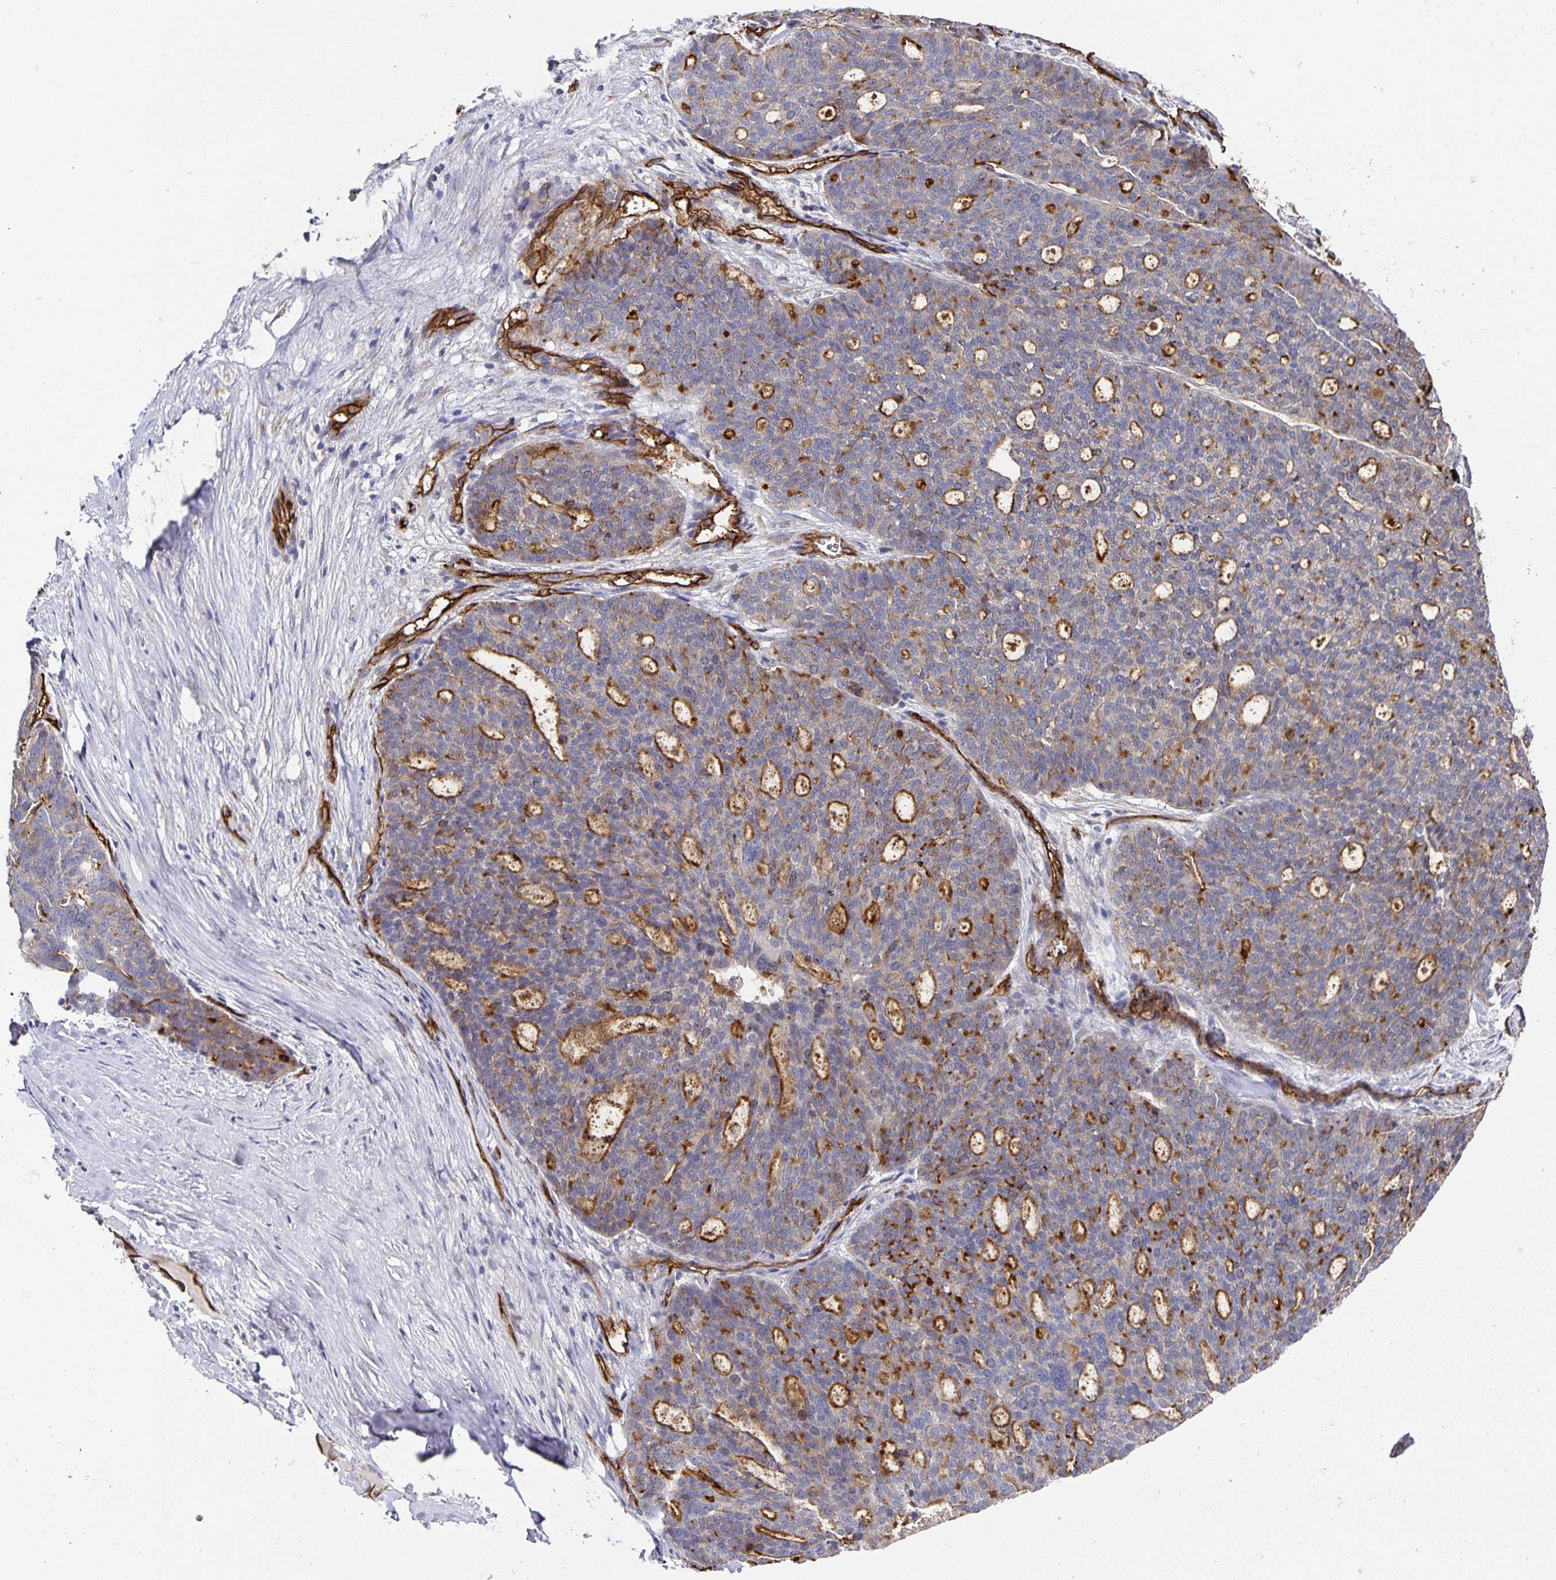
{"staining": {"intensity": "strong", "quantity": "25%-75%", "location": "cytoplasmic/membranous"}, "tissue": "ovarian cancer", "cell_type": "Tumor cells", "image_type": "cancer", "snomed": [{"axis": "morphology", "description": "Cystadenocarcinoma, serous, NOS"}, {"axis": "topography", "description": "Ovary"}], "caption": "Protein staining of ovarian serous cystadenocarcinoma tissue shows strong cytoplasmic/membranous positivity in approximately 25%-75% of tumor cells.", "gene": "PODXL", "patient": {"sex": "female", "age": 59}}